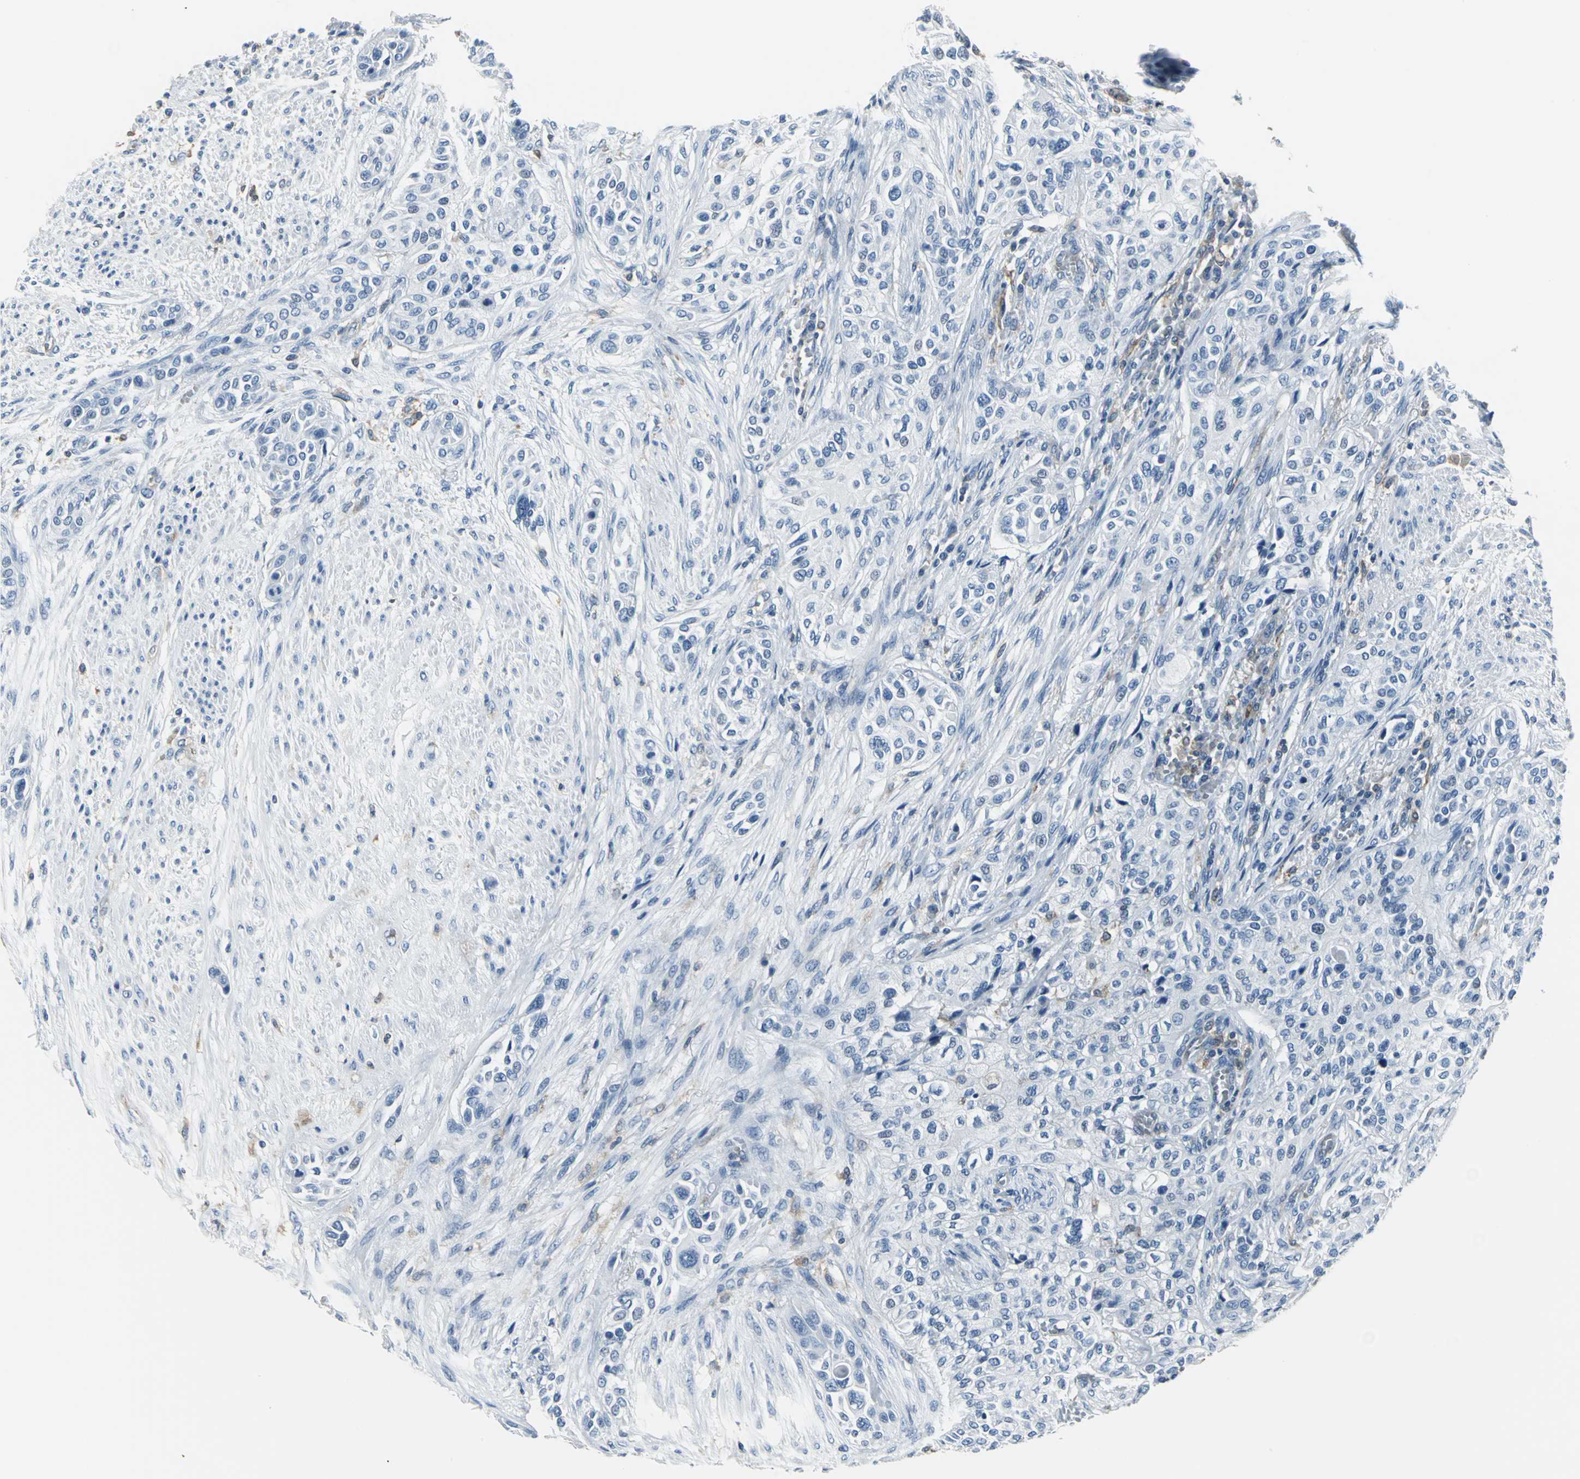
{"staining": {"intensity": "negative", "quantity": "none", "location": "none"}, "tissue": "urothelial cancer", "cell_type": "Tumor cells", "image_type": "cancer", "snomed": [{"axis": "morphology", "description": "Urothelial carcinoma, High grade"}, {"axis": "topography", "description": "Urinary bladder"}], "caption": "An image of urothelial cancer stained for a protein demonstrates no brown staining in tumor cells.", "gene": "IQGAP2", "patient": {"sex": "male", "age": 74}}